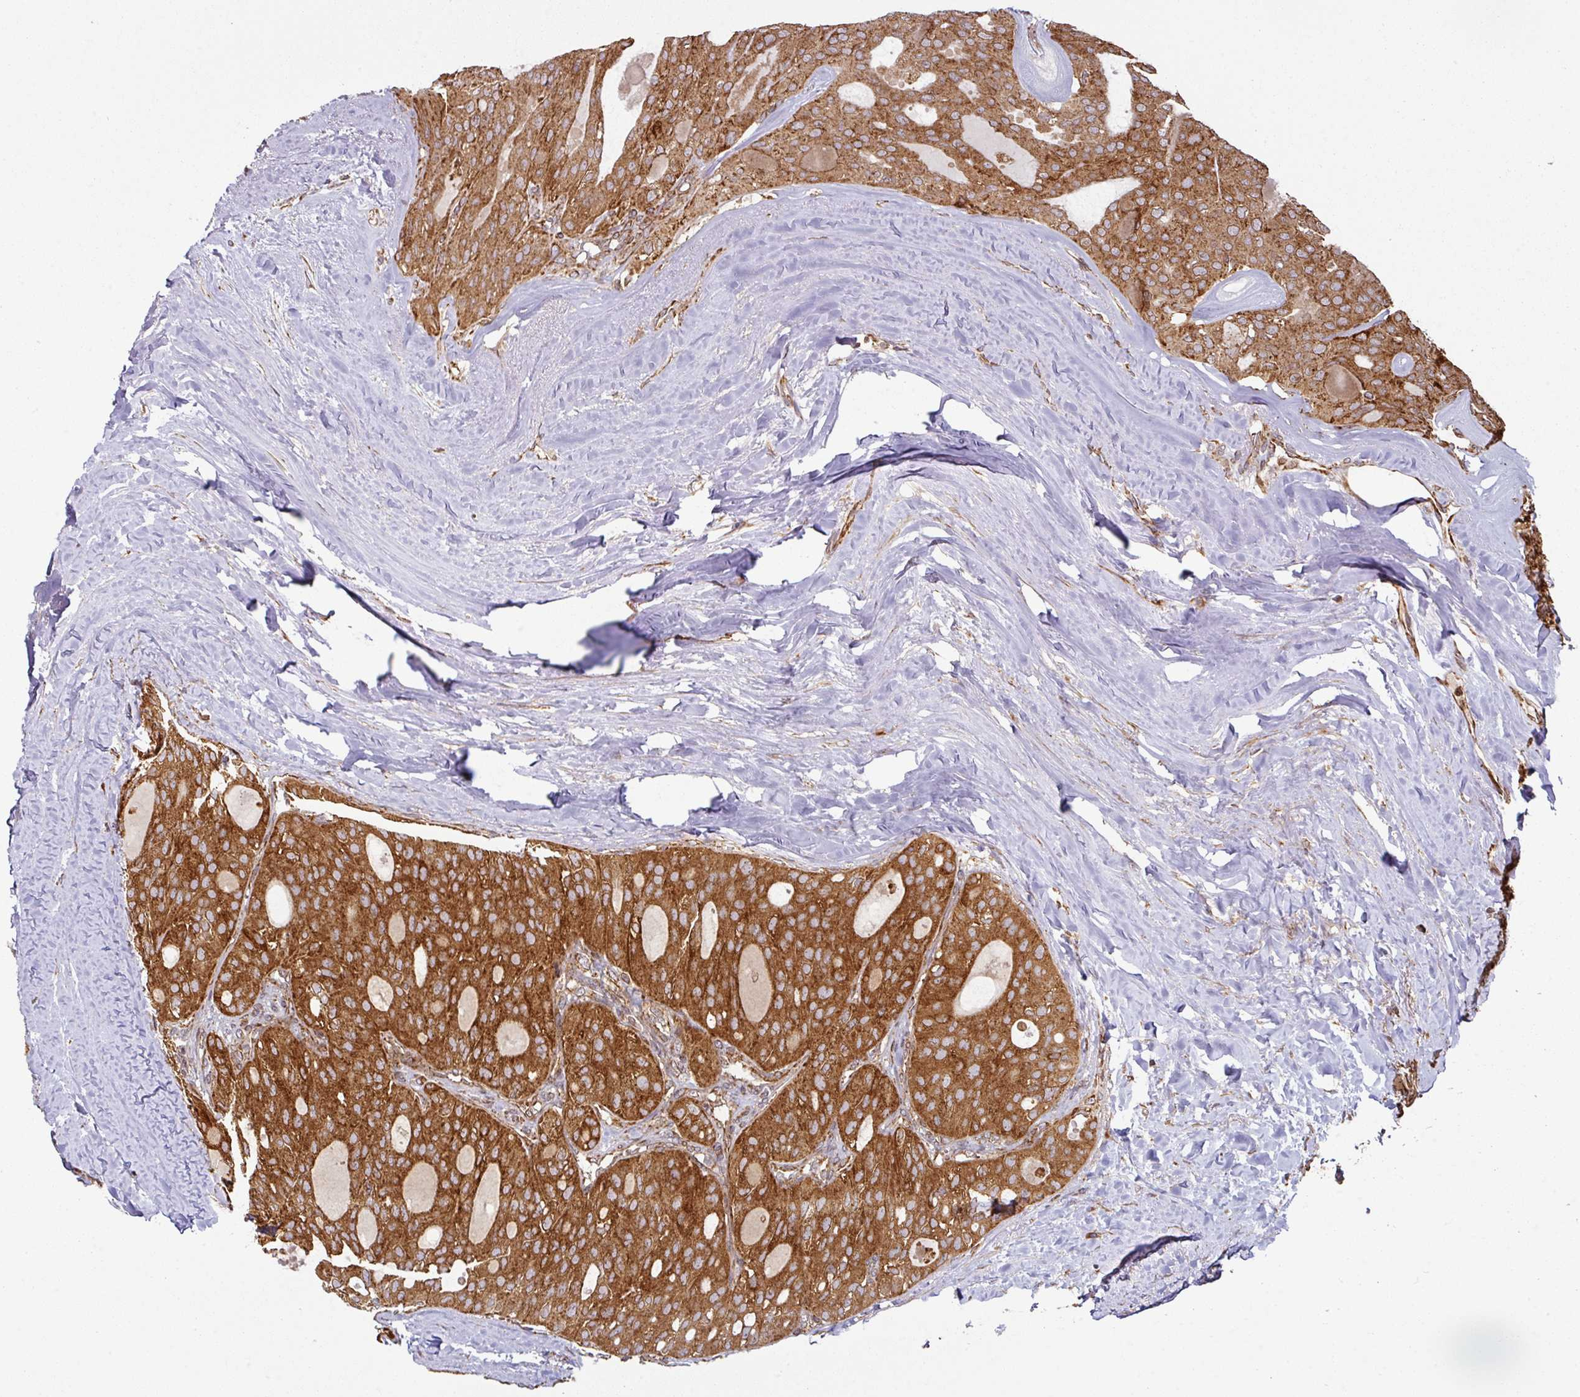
{"staining": {"intensity": "moderate", "quantity": ">75%", "location": "cytoplasmic/membranous"}, "tissue": "thyroid cancer", "cell_type": "Tumor cells", "image_type": "cancer", "snomed": [{"axis": "morphology", "description": "Follicular adenoma carcinoma, NOS"}, {"axis": "topography", "description": "Thyroid gland"}], "caption": "IHC (DAB (3,3'-diaminobenzidine)) staining of human thyroid cancer (follicular adenoma carcinoma) demonstrates moderate cytoplasmic/membranous protein positivity in about >75% of tumor cells.", "gene": "TRAP1", "patient": {"sex": "male", "age": 75}}